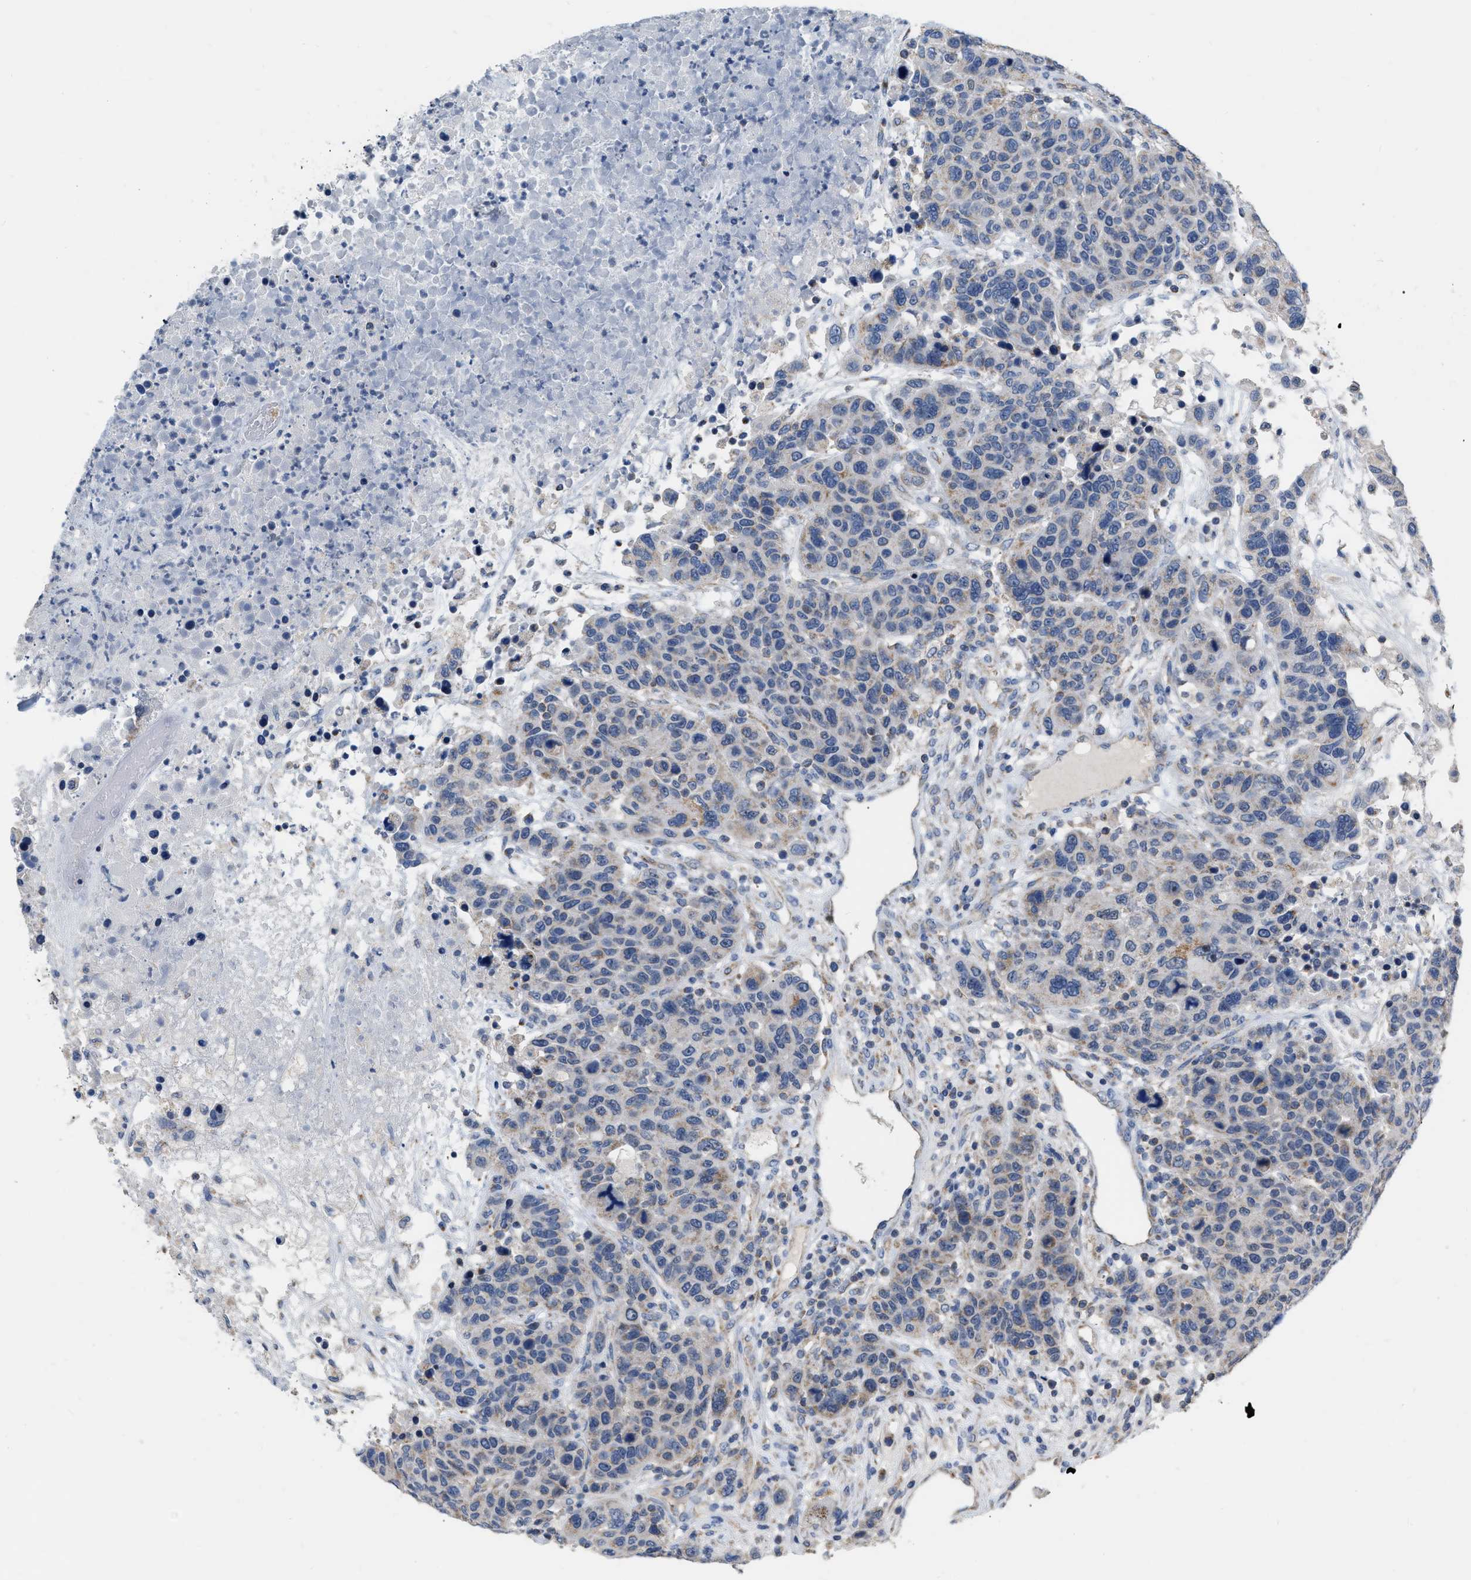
{"staining": {"intensity": "weak", "quantity": "25%-75%", "location": "cytoplasmic/membranous"}, "tissue": "breast cancer", "cell_type": "Tumor cells", "image_type": "cancer", "snomed": [{"axis": "morphology", "description": "Duct carcinoma"}, {"axis": "topography", "description": "Breast"}], "caption": "Immunohistochemistry (IHC) of infiltrating ductal carcinoma (breast) shows low levels of weak cytoplasmic/membranous positivity in about 25%-75% of tumor cells.", "gene": "DDX56", "patient": {"sex": "female", "age": 37}}